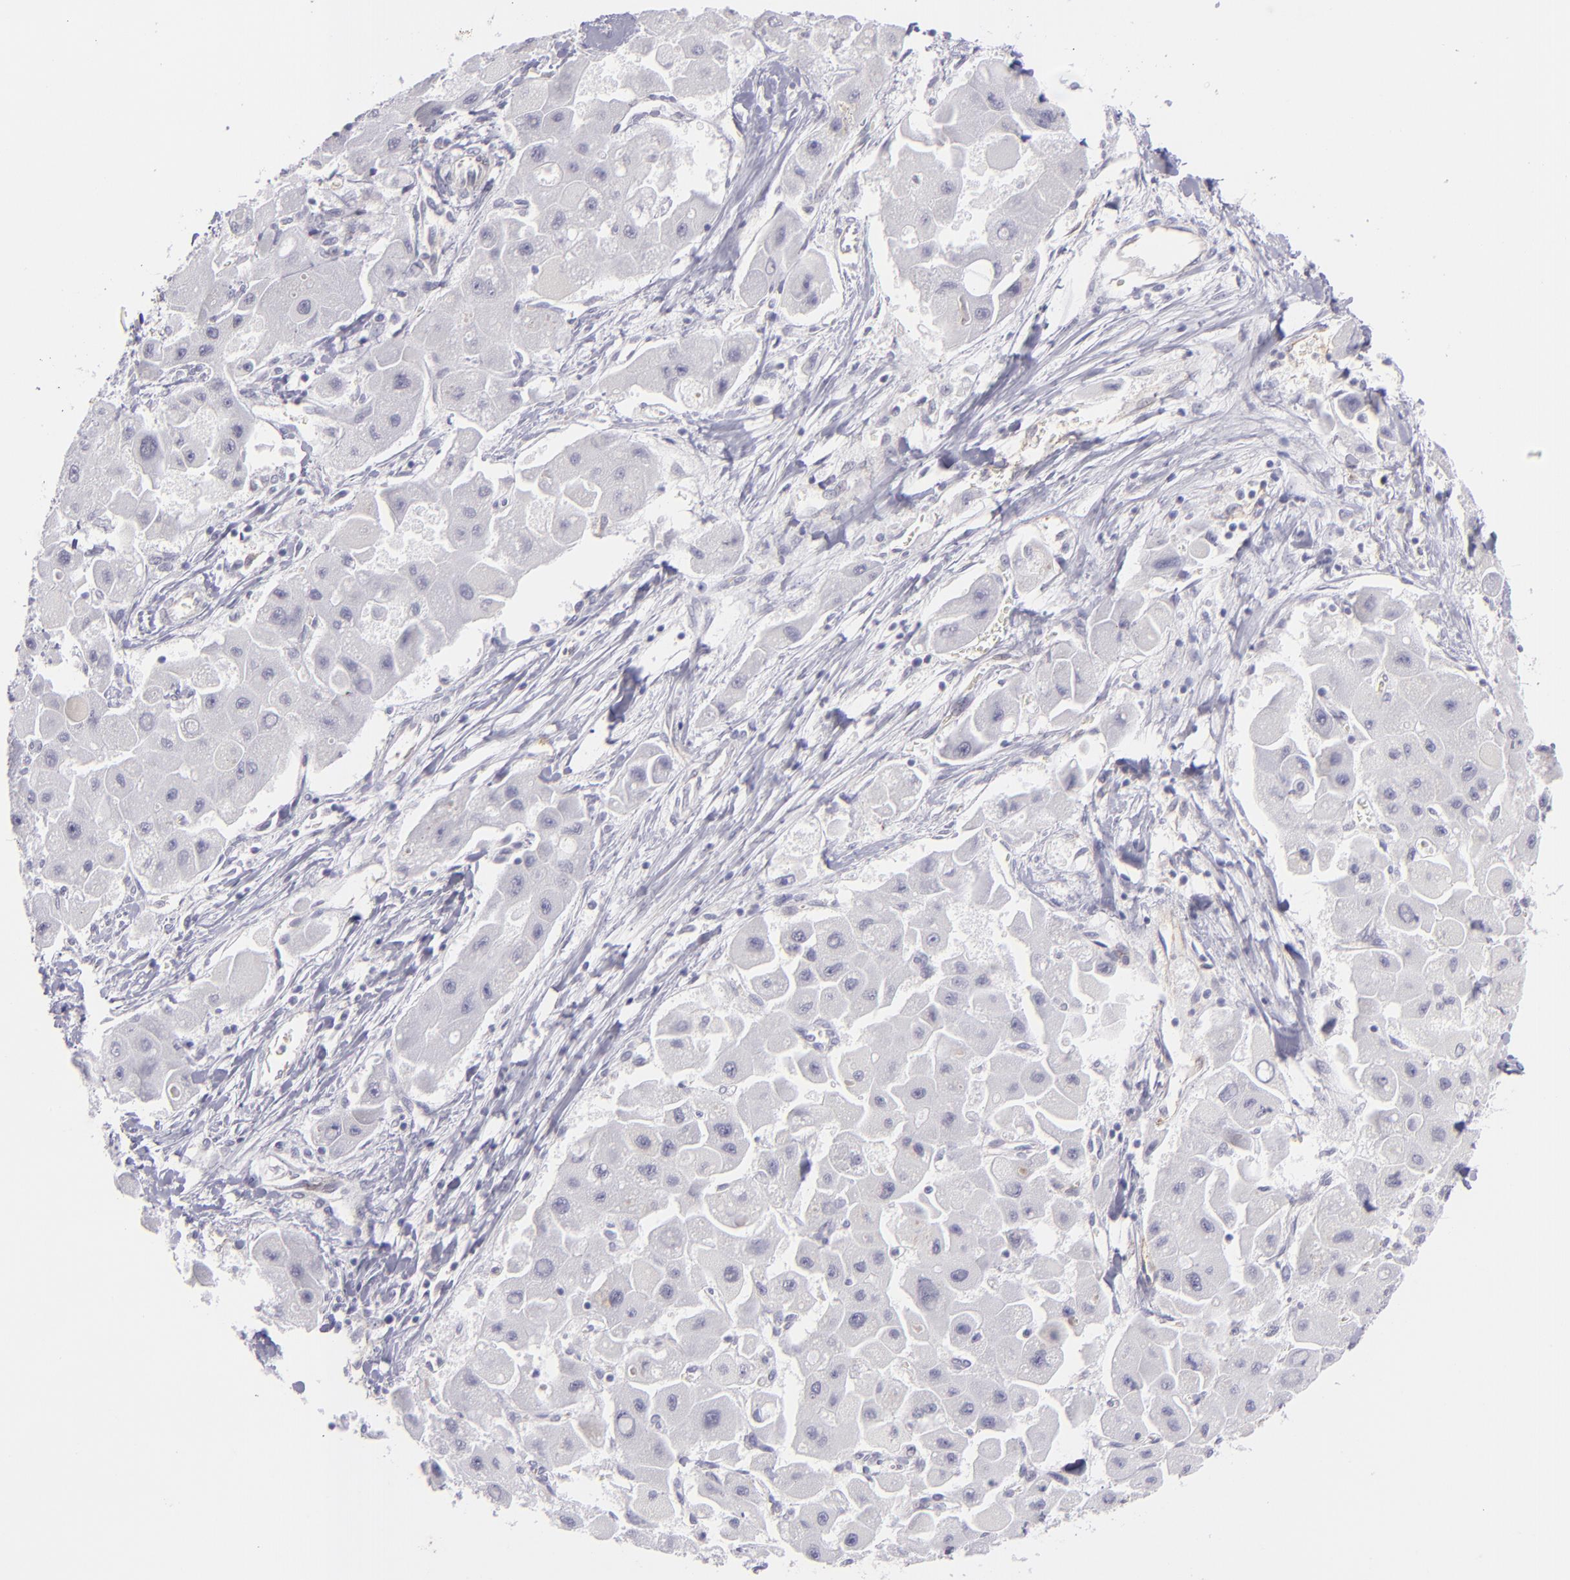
{"staining": {"intensity": "negative", "quantity": "none", "location": "none"}, "tissue": "liver cancer", "cell_type": "Tumor cells", "image_type": "cancer", "snomed": [{"axis": "morphology", "description": "Carcinoma, Hepatocellular, NOS"}, {"axis": "topography", "description": "Liver"}], "caption": "There is no significant staining in tumor cells of hepatocellular carcinoma (liver).", "gene": "THBD", "patient": {"sex": "male", "age": 24}}